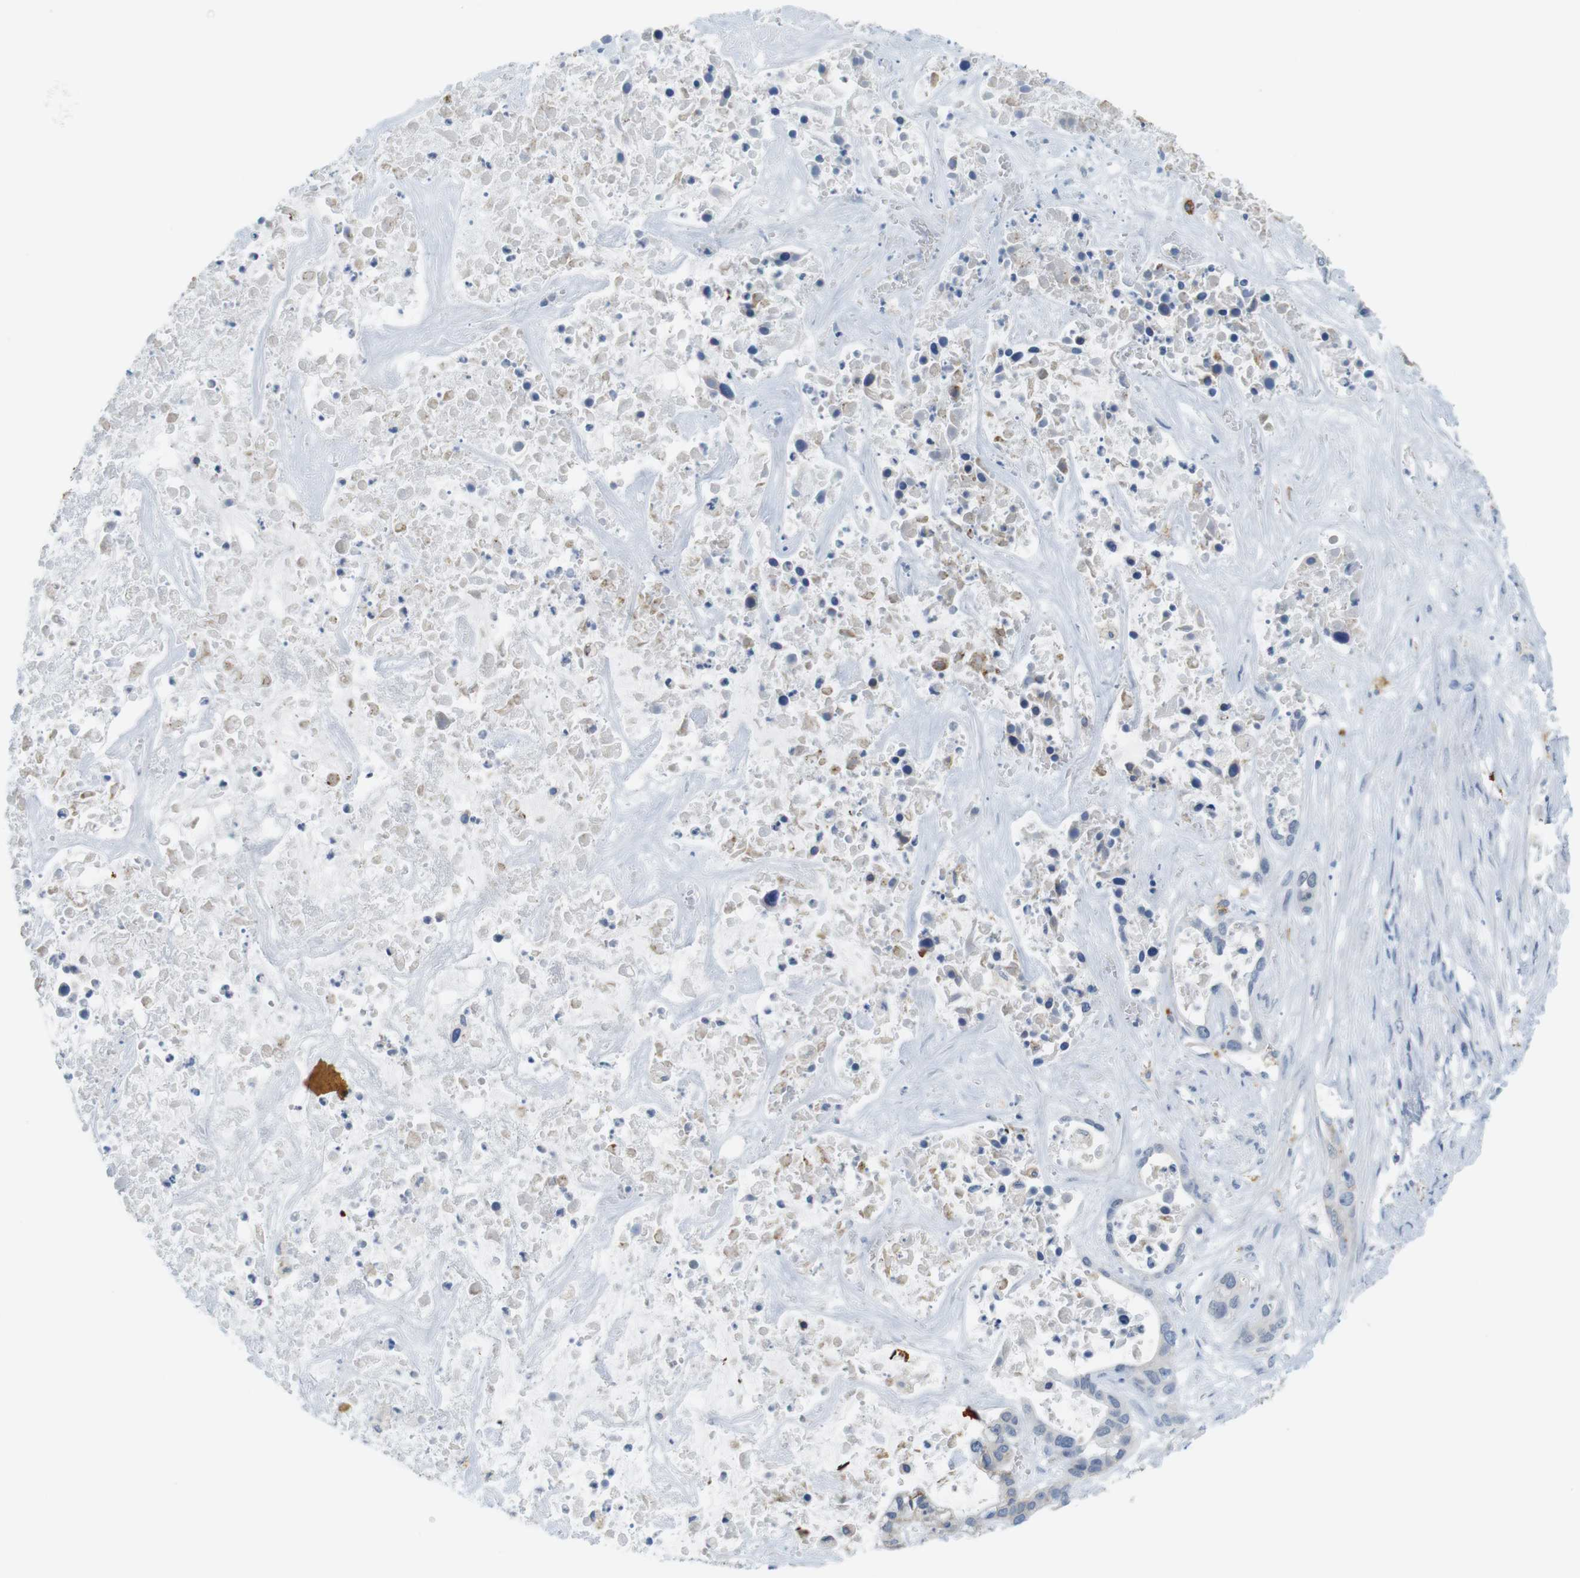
{"staining": {"intensity": "negative", "quantity": "none", "location": "none"}, "tissue": "liver cancer", "cell_type": "Tumor cells", "image_type": "cancer", "snomed": [{"axis": "morphology", "description": "Cholangiocarcinoma"}, {"axis": "topography", "description": "Liver"}], "caption": "The histopathology image exhibits no staining of tumor cells in liver cholangiocarcinoma.", "gene": "YIPF1", "patient": {"sex": "female", "age": 65}}